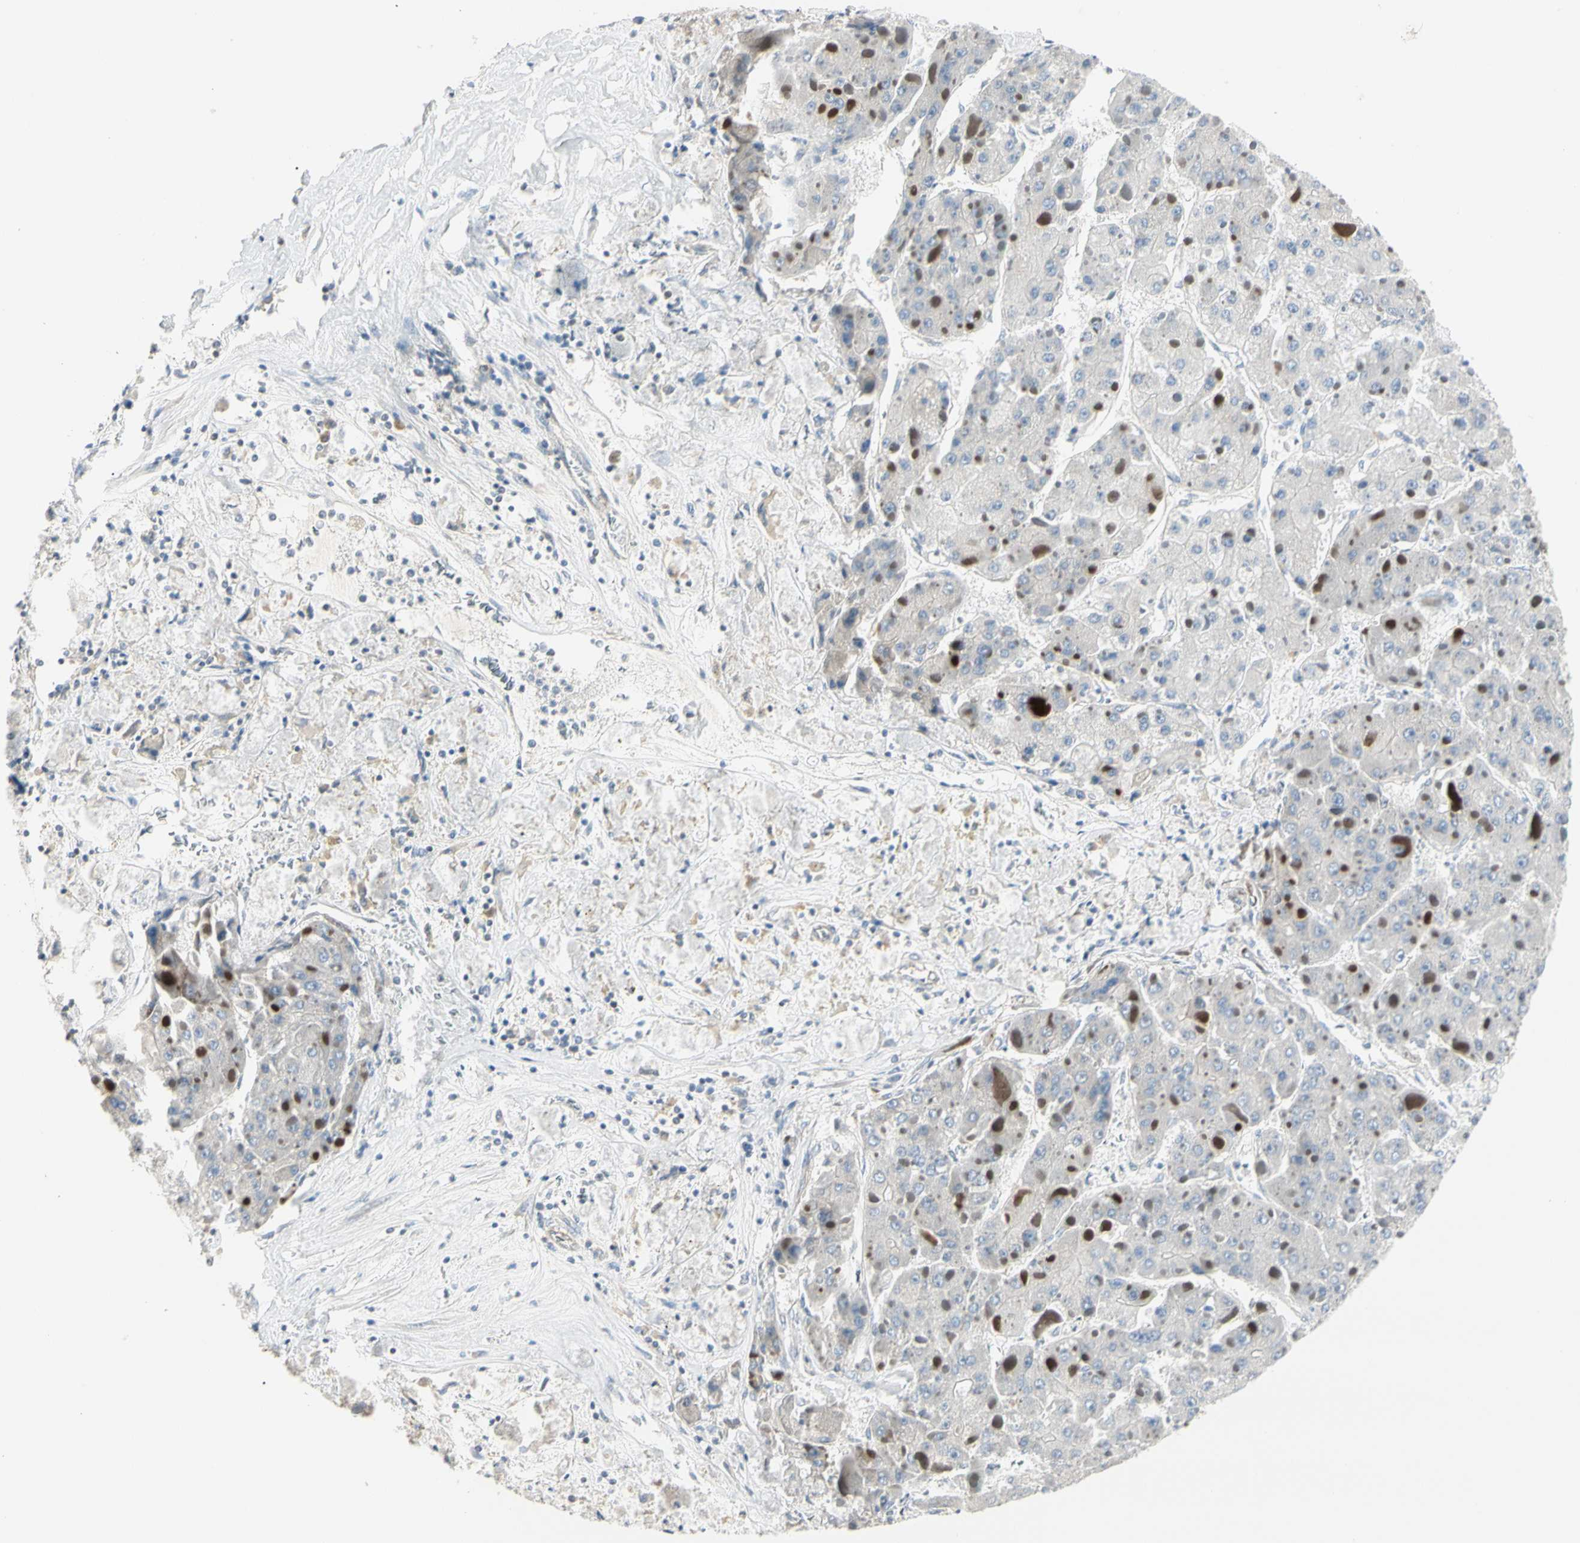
{"staining": {"intensity": "negative", "quantity": "none", "location": "none"}, "tissue": "liver cancer", "cell_type": "Tumor cells", "image_type": "cancer", "snomed": [{"axis": "morphology", "description": "Carcinoma, Hepatocellular, NOS"}, {"axis": "topography", "description": "Liver"}], "caption": "This is a photomicrograph of immunohistochemistry (IHC) staining of liver hepatocellular carcinoma, which shows no positivity in tumor cells.", "gene": "NFKB2", "patient": {"sex": "female", "age": 73}}